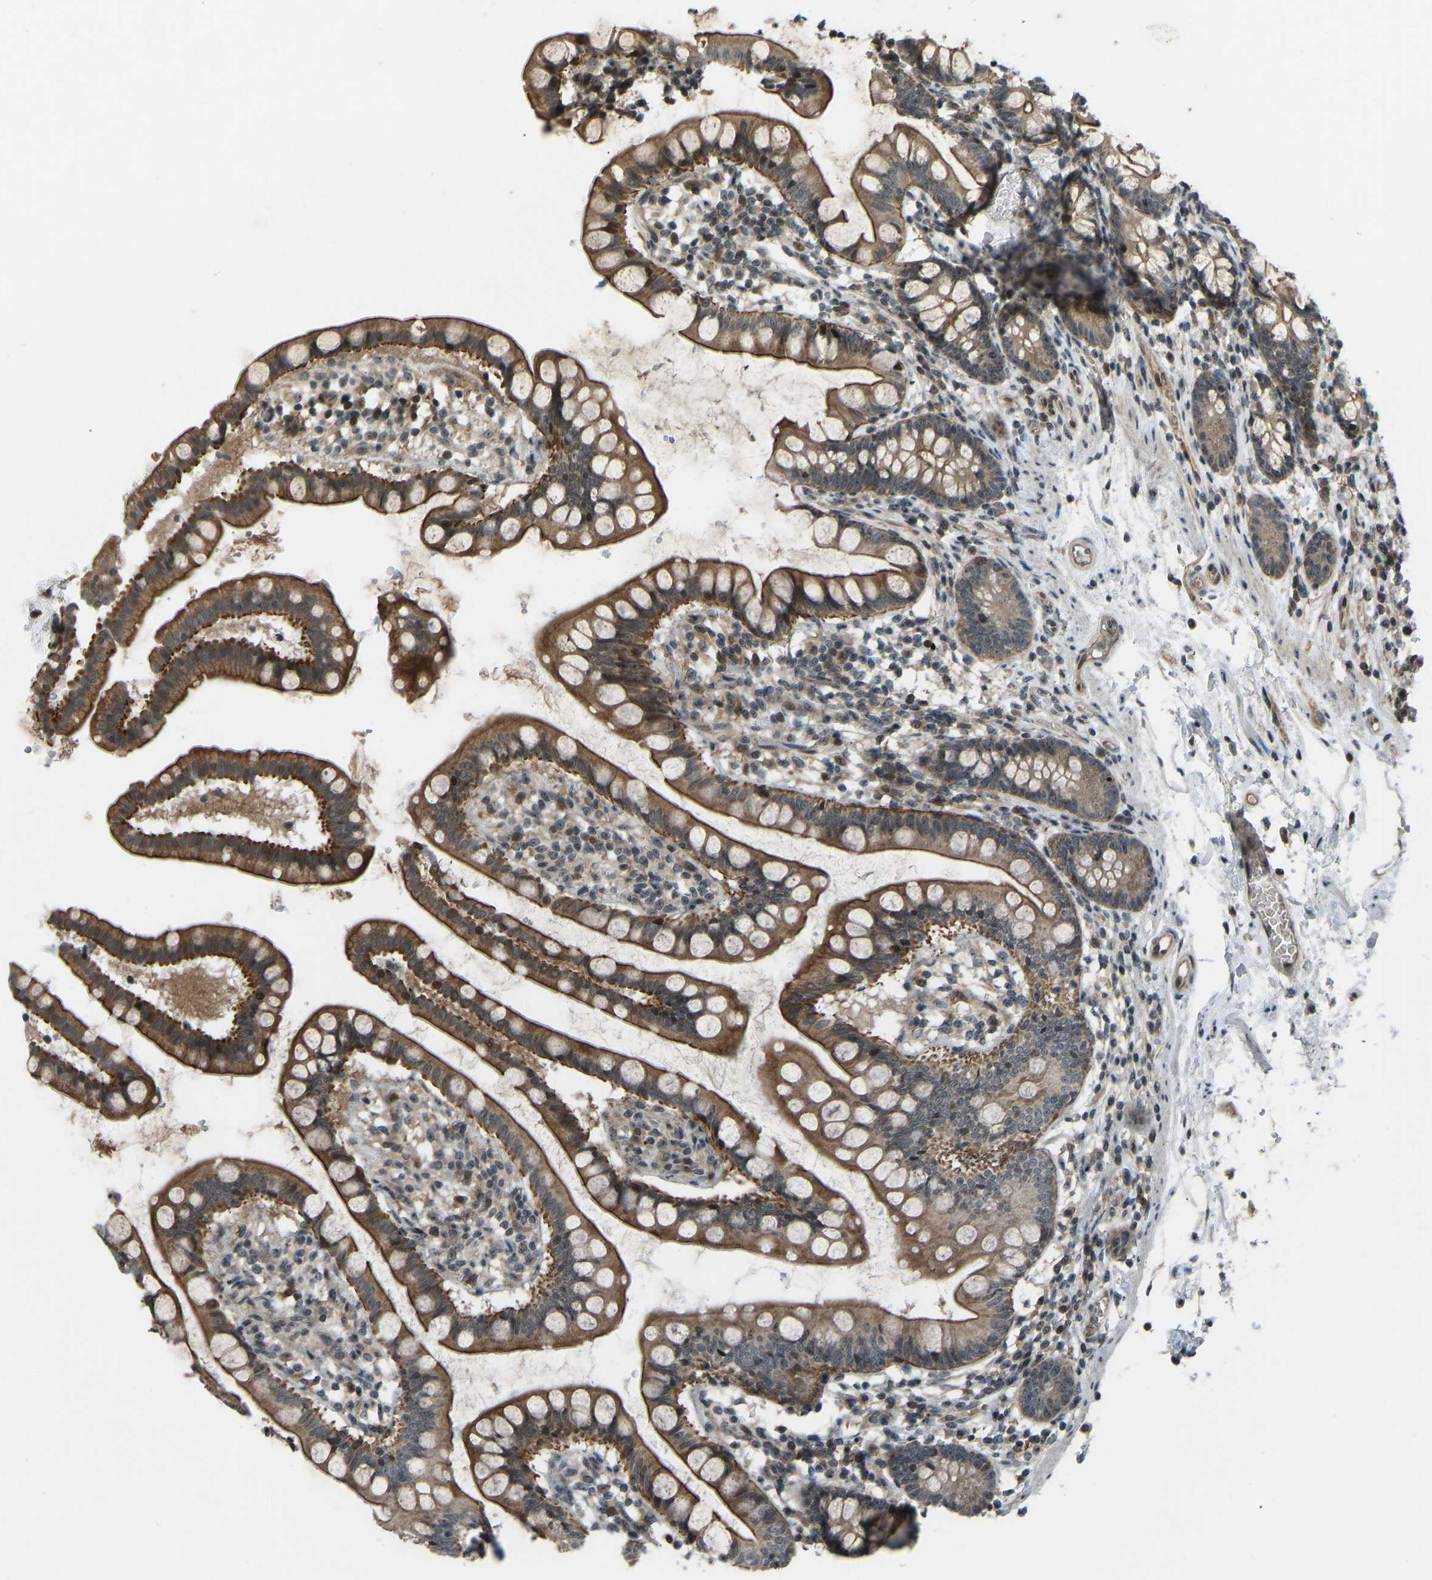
{"staining": {"intensity": "moderate", "quantity": ">75%", "location": "cytoplasmic/membranous,nuclear"}, "tissue": "small intestine", "cell_type": "Glandular cells", "image_type": "normal", "snomed": [{"axis": "morphology", "description": "Normal tissue, NOS"}, {"axis": "topography", "description": "Small intestine"}], "caption": "A high-resolution photomicrograph shows immunohistochemistry staining of benign small intestine, which shows moderate cytoplasmic/membranous,nuclear expression in about >75% of glandular cells. Using DAB (3,3'-diaminobenzidine) (brown) and hematoxylin (blue) stains, captured at high magnification using brightfield microscopy.", "gene": "SVOPL", "patient": {"sex": "female", "age": 84}}